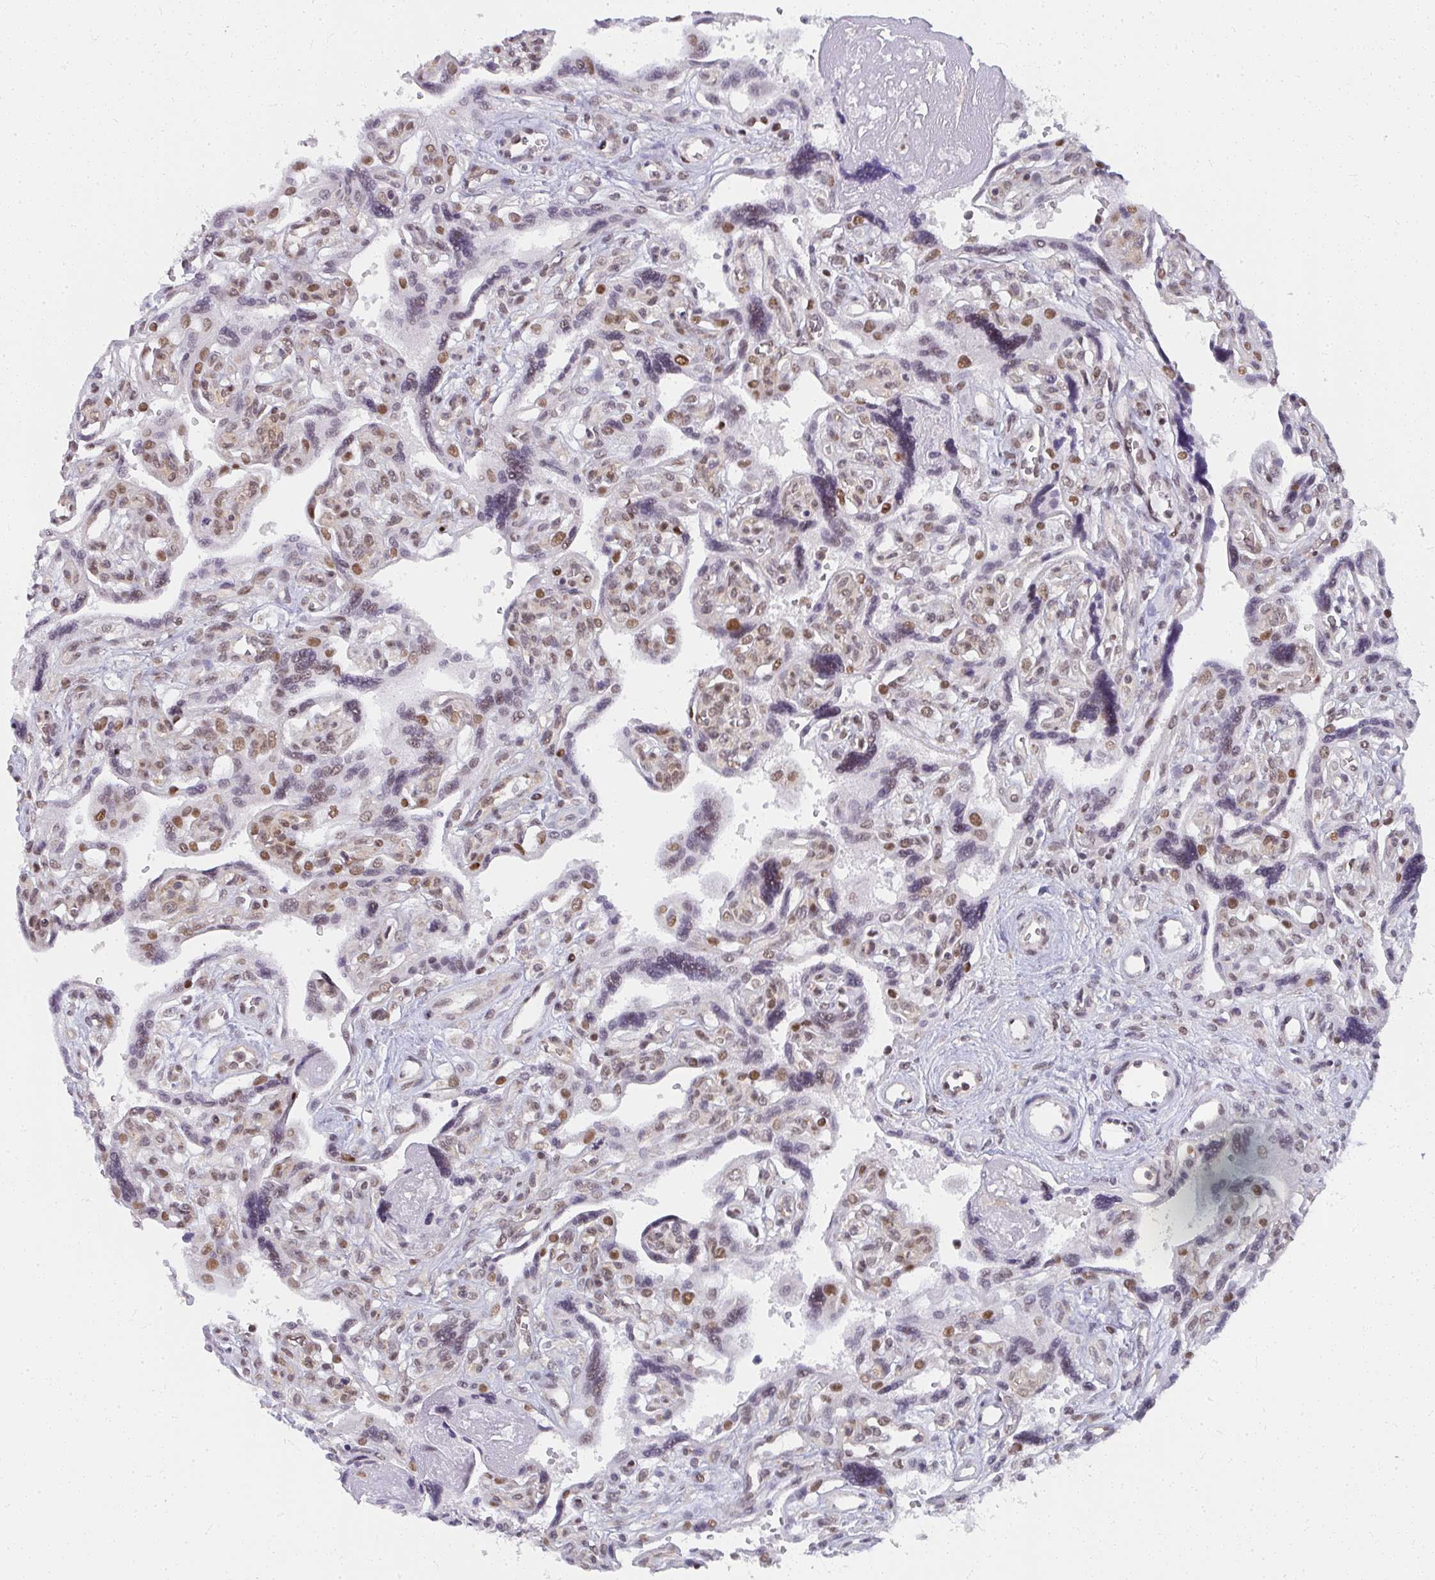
{"staining": {"intensity": "moderate", "quantity": "25%-75%", "location": "nuclear"}, "tissue": "placenta", "cell_type": "Trophoblastic cells", "image_type": "normal", "snomed": [{"axis": "morphology", "description": "Normal tissue, NOS"}, {"axis": "topography", "description": "Placenta"}], "caption": "Immunohistochemistry (DAB) staining of normal placenta reveals moderate nuclear protein staining in approximately 25%-75% of trophoblastic cells. The staining is performed using DAB brown chromogen to label protein expression. The nuclei are counter-stained blue using hematoxylin.", "gene": "SYNCRIP", "patient": {"sex": "female", "age": 39}}